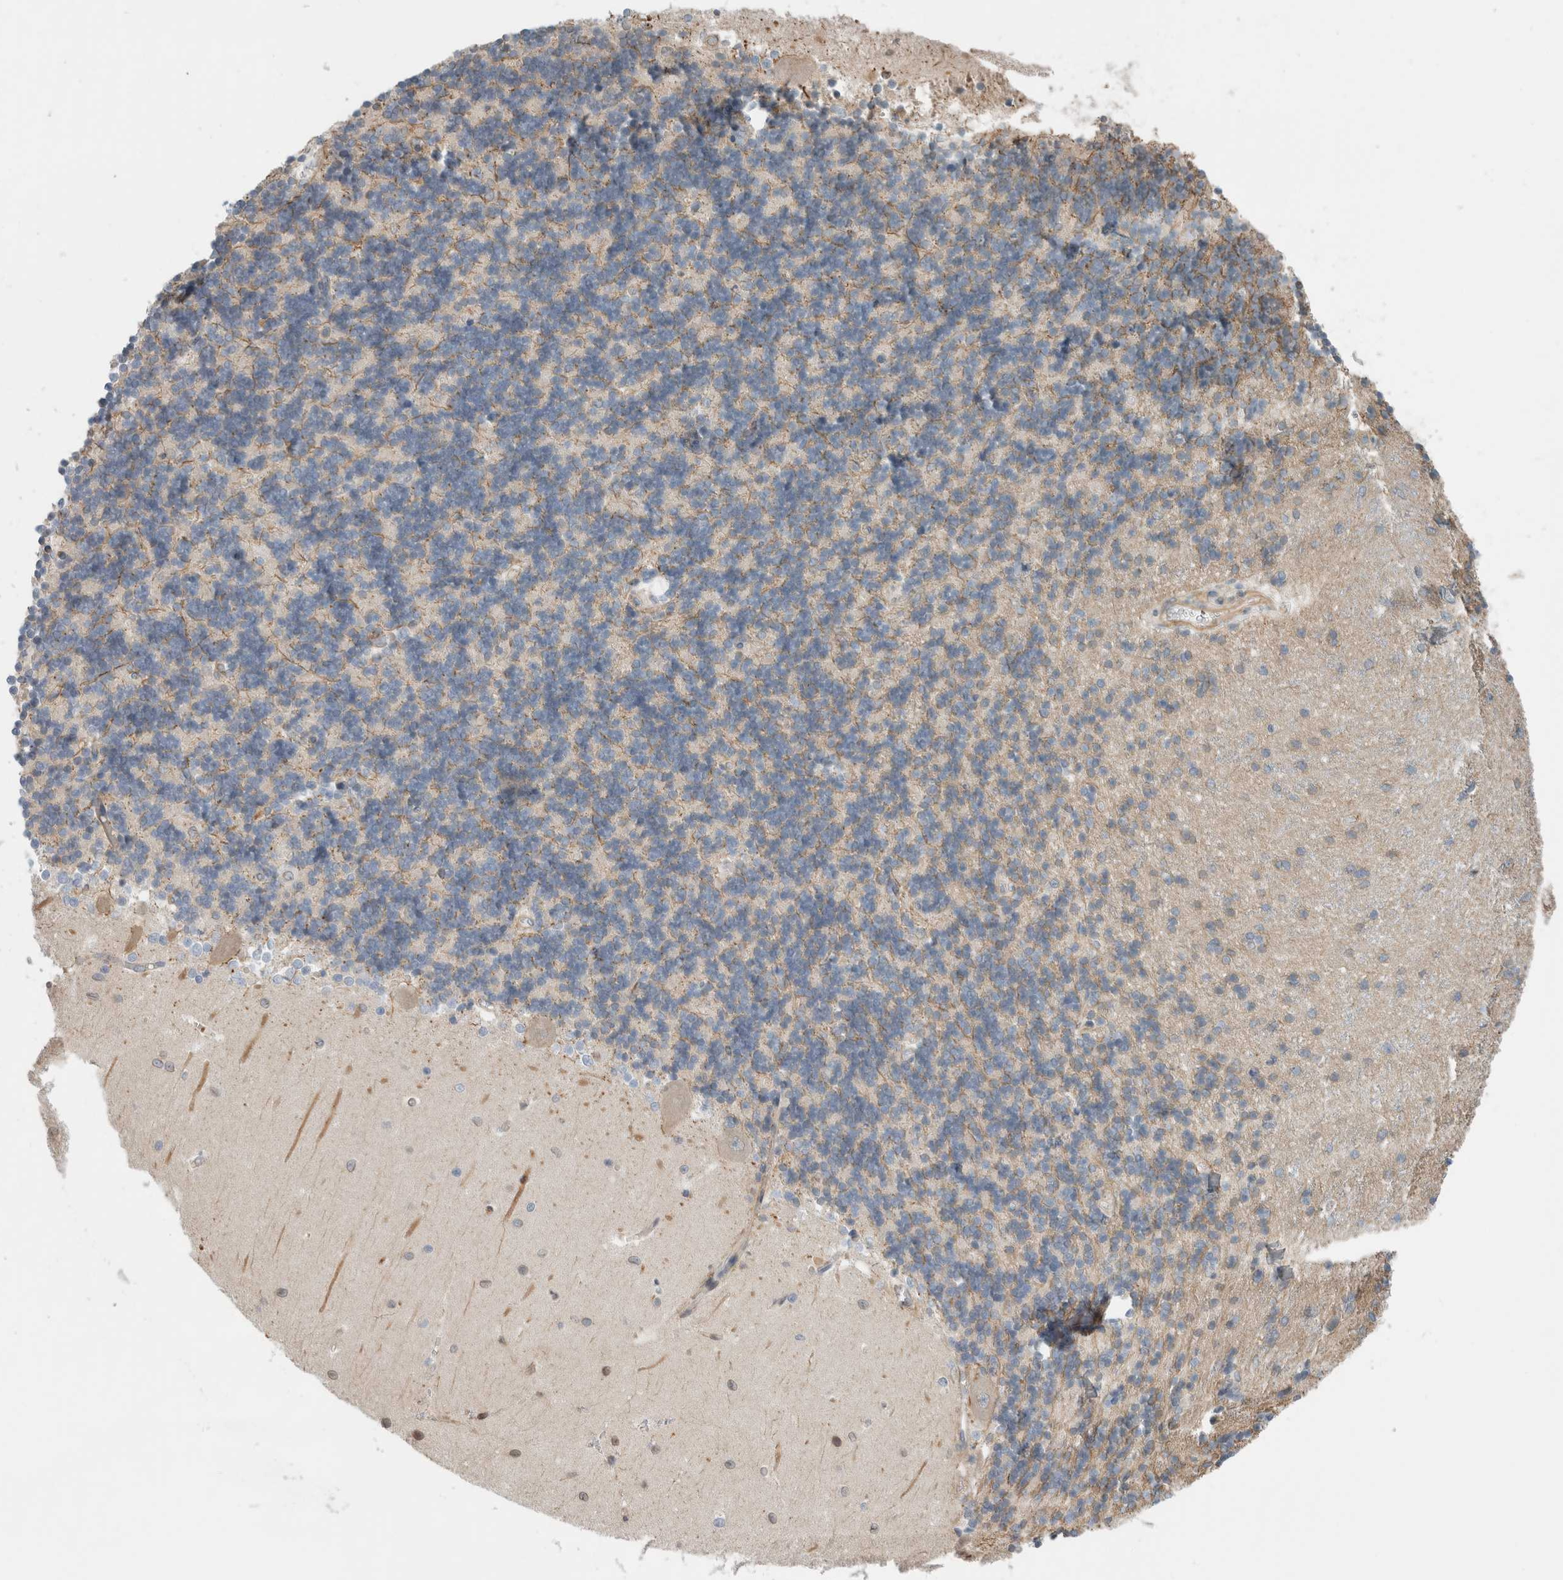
{"staining": {"intensity": "moderate", "quantity": "<25%", "location": "cytoplasmic/membranous"}, "tissue": "cerebellum", "cell_type": "Cells in granular layer", "image_type": "normal", "snomed": [{"axis": "morphology", "description": "Normal tissue, NOS"}, {"axis": "topography", "description": "Cerebellum"}], "caption": "Immunohistochemistry (IHC) photomicrograph of normal cerebellum stained for a protein (brown), which displays low levels of moderate cytoplasmic/membranous staining in about <25% of cells in granular layer.", "gene": "CFI", "patient": {"sex": "male", "age": 37}}